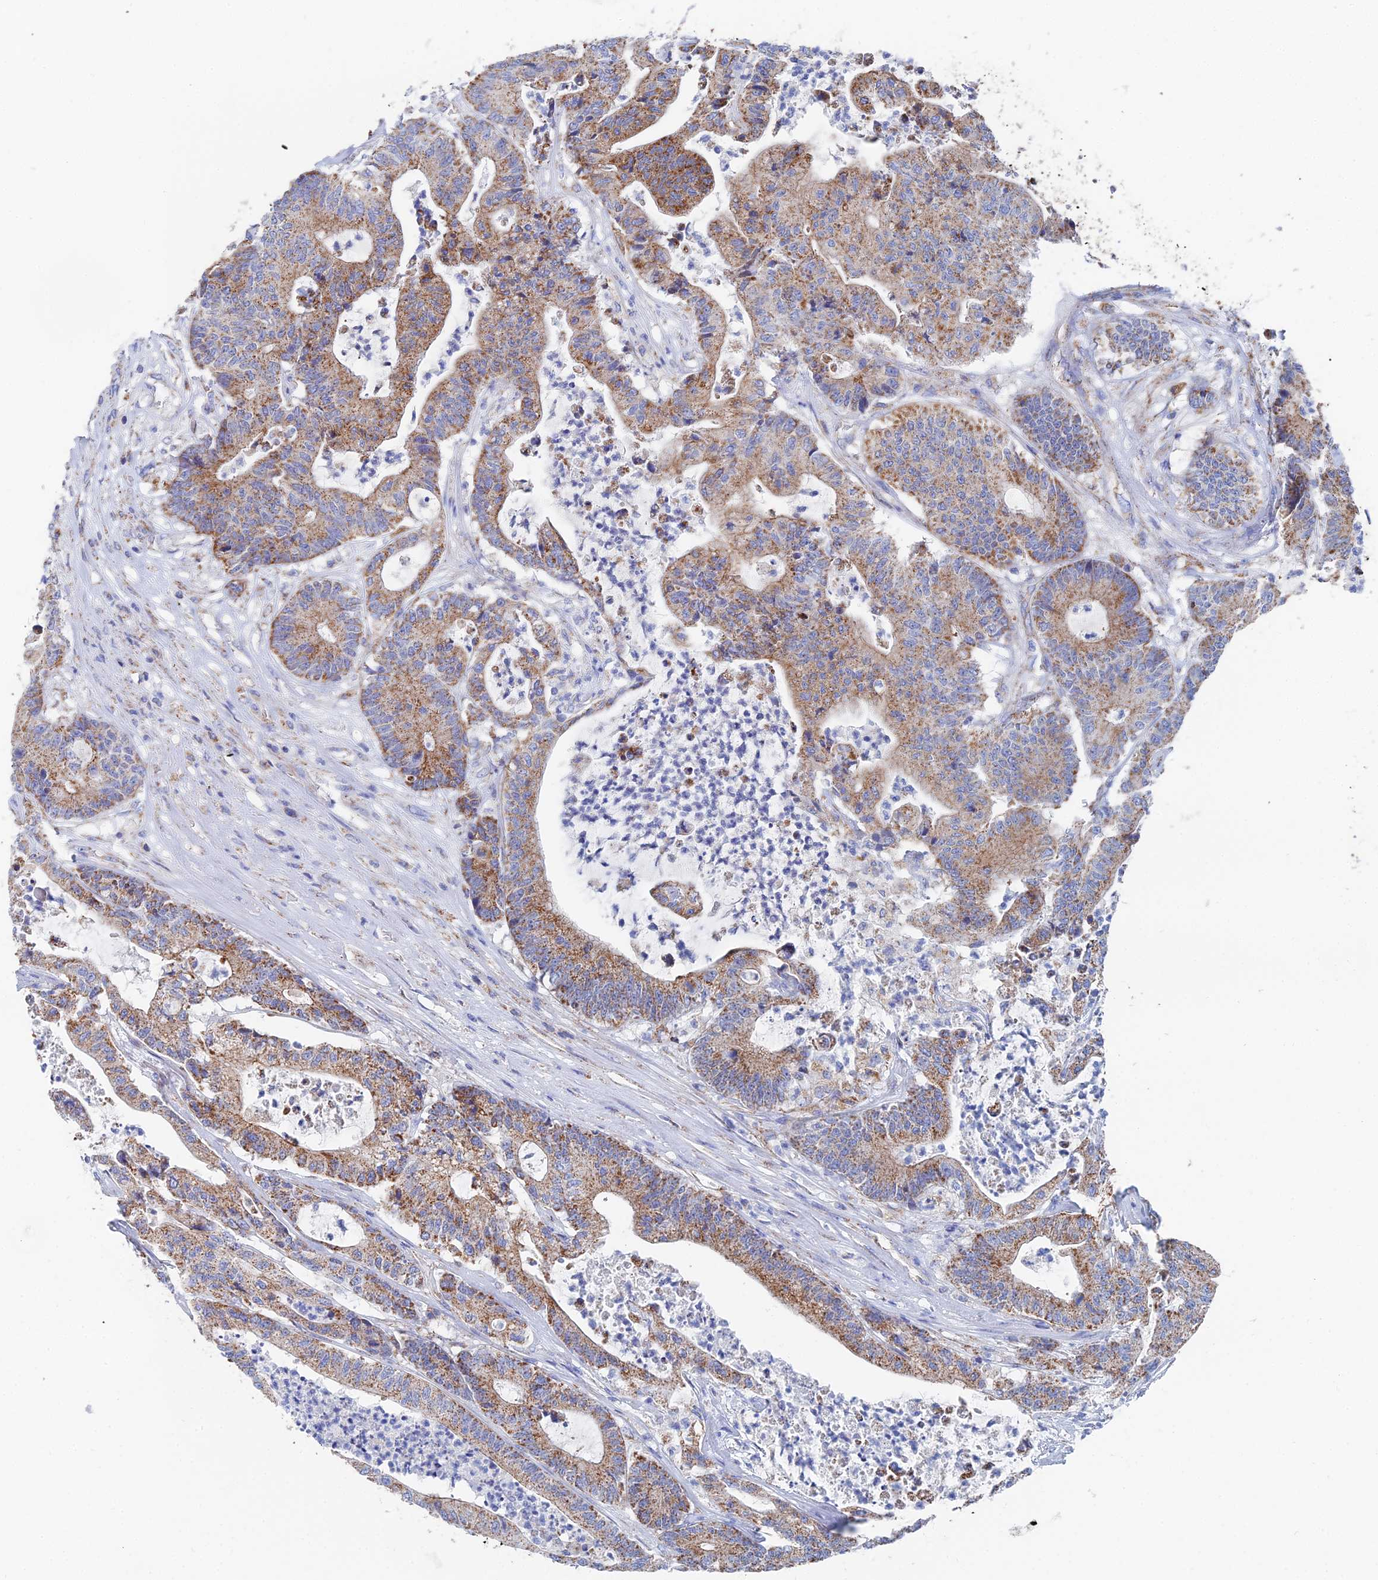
{"staining": {"intensity": "moderate", "quantity": ">75%", "location": "cytoplasmic/membranous"}, "tissue": "colorectal cancer", "cell_type": "Tumor cells", "image_type": "cancer", "snomed": [{"axis": "morphology", "description": "Adenocarcinoma, NOS"}, {"axis": "topography", "description": "Colon"}], "caption": "DAB immunohistochemical staining of human colorectal adenocarcinoma exhibits moderate cytoplasmic/membranous protein expression in about >75% of tumor cells.", "gene": "IFT80", "patient": {"sex": "female", "age": 84}}